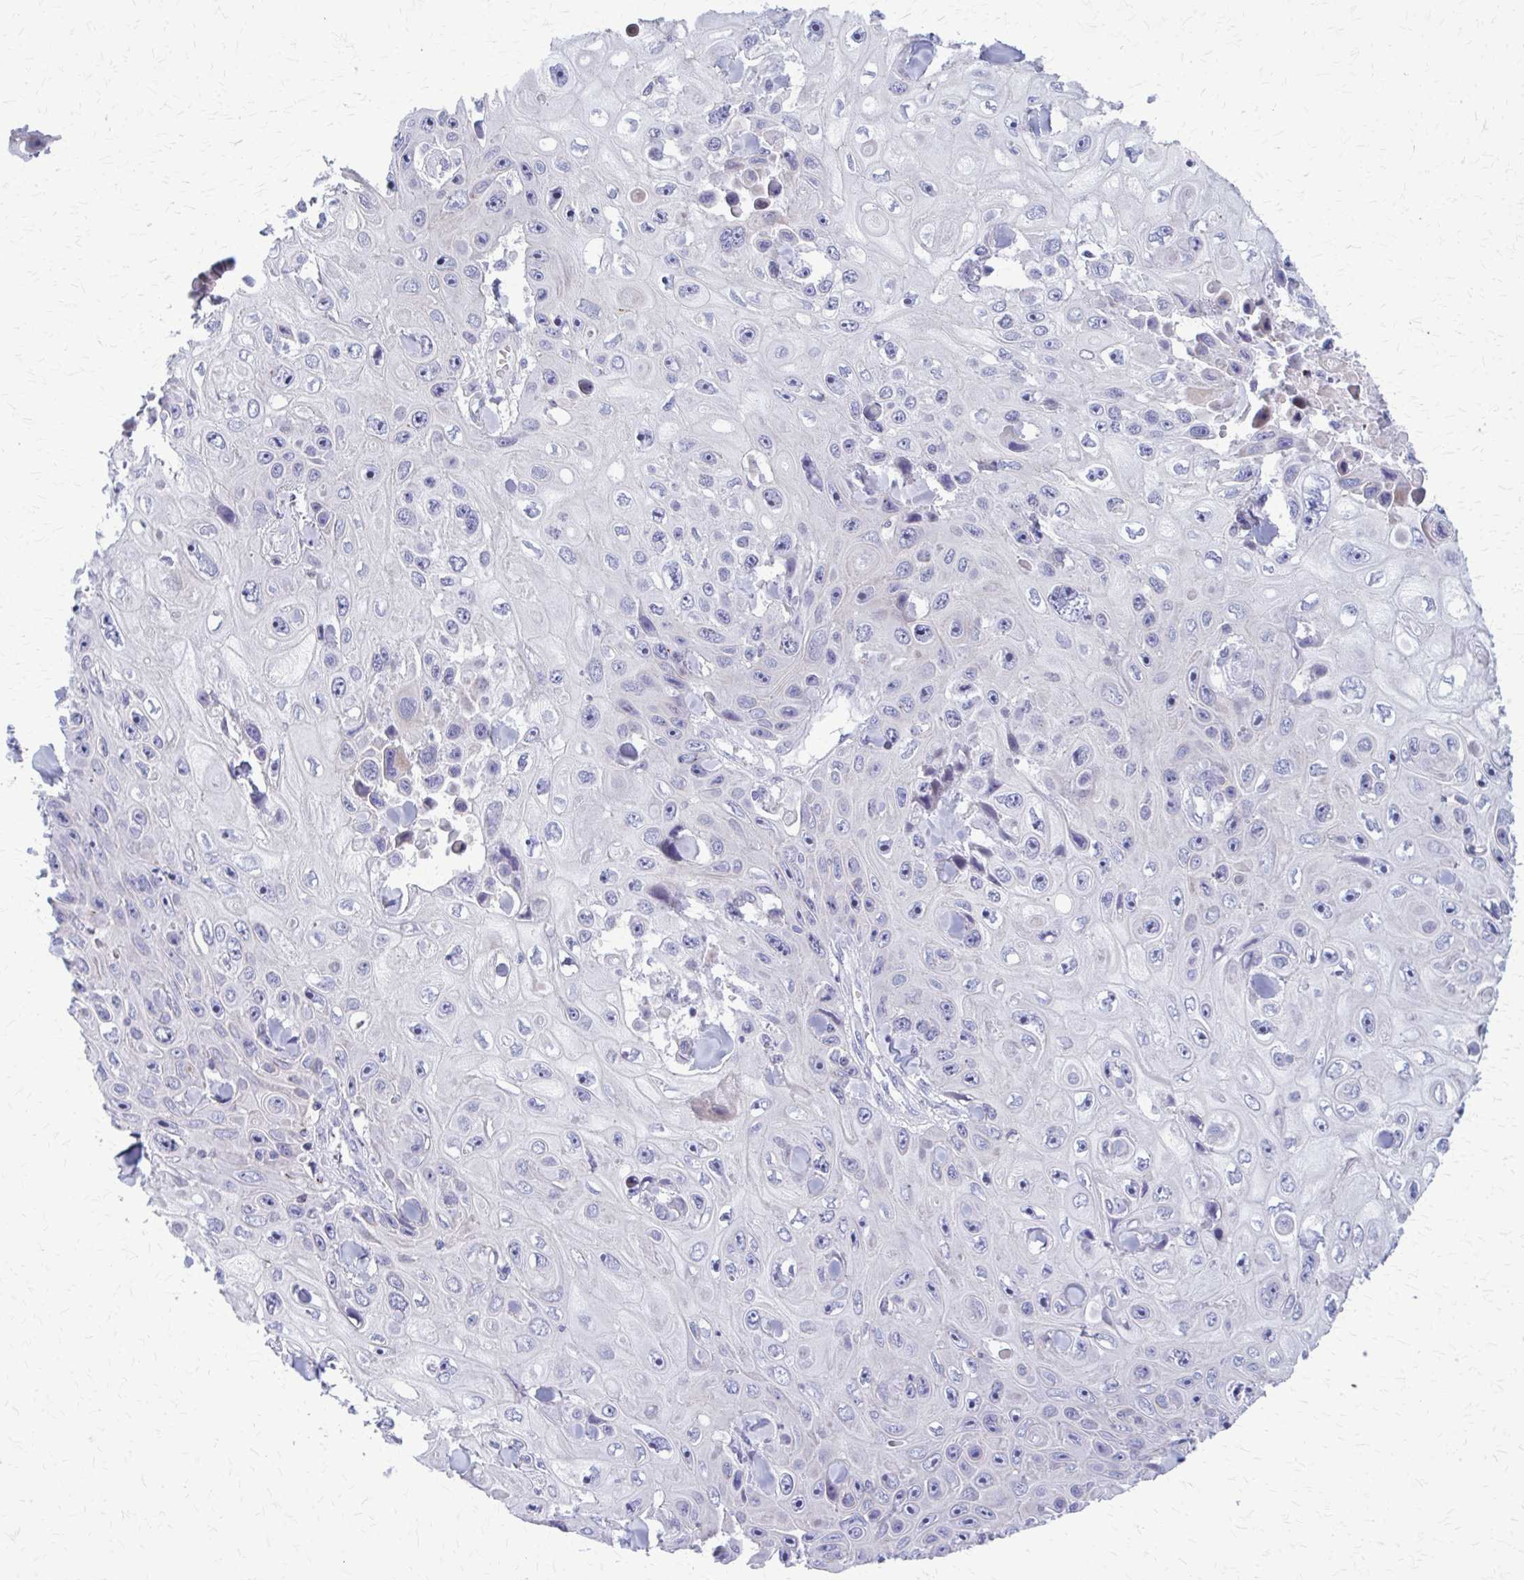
{"staining": {"intensity": "negative", "quantity": "none", "location": "none"}, "tissue": "skin cancer", "cell_type": "Tumor cells", "image_type": "cancer", "snomed": [{"axis": "morphology", "description": "Squamous cell carcinoma, NOS"}, {"axis": "topography", "description": "Skin"}], "caption": "IHC histopathology image of human skin cancer (squamous cell carcinoma) stained for a protein (brown), which demonstrates no staining in tumor cells.", "gene": "PEDS1", "patient": {"sex": "male", "age": 82}}